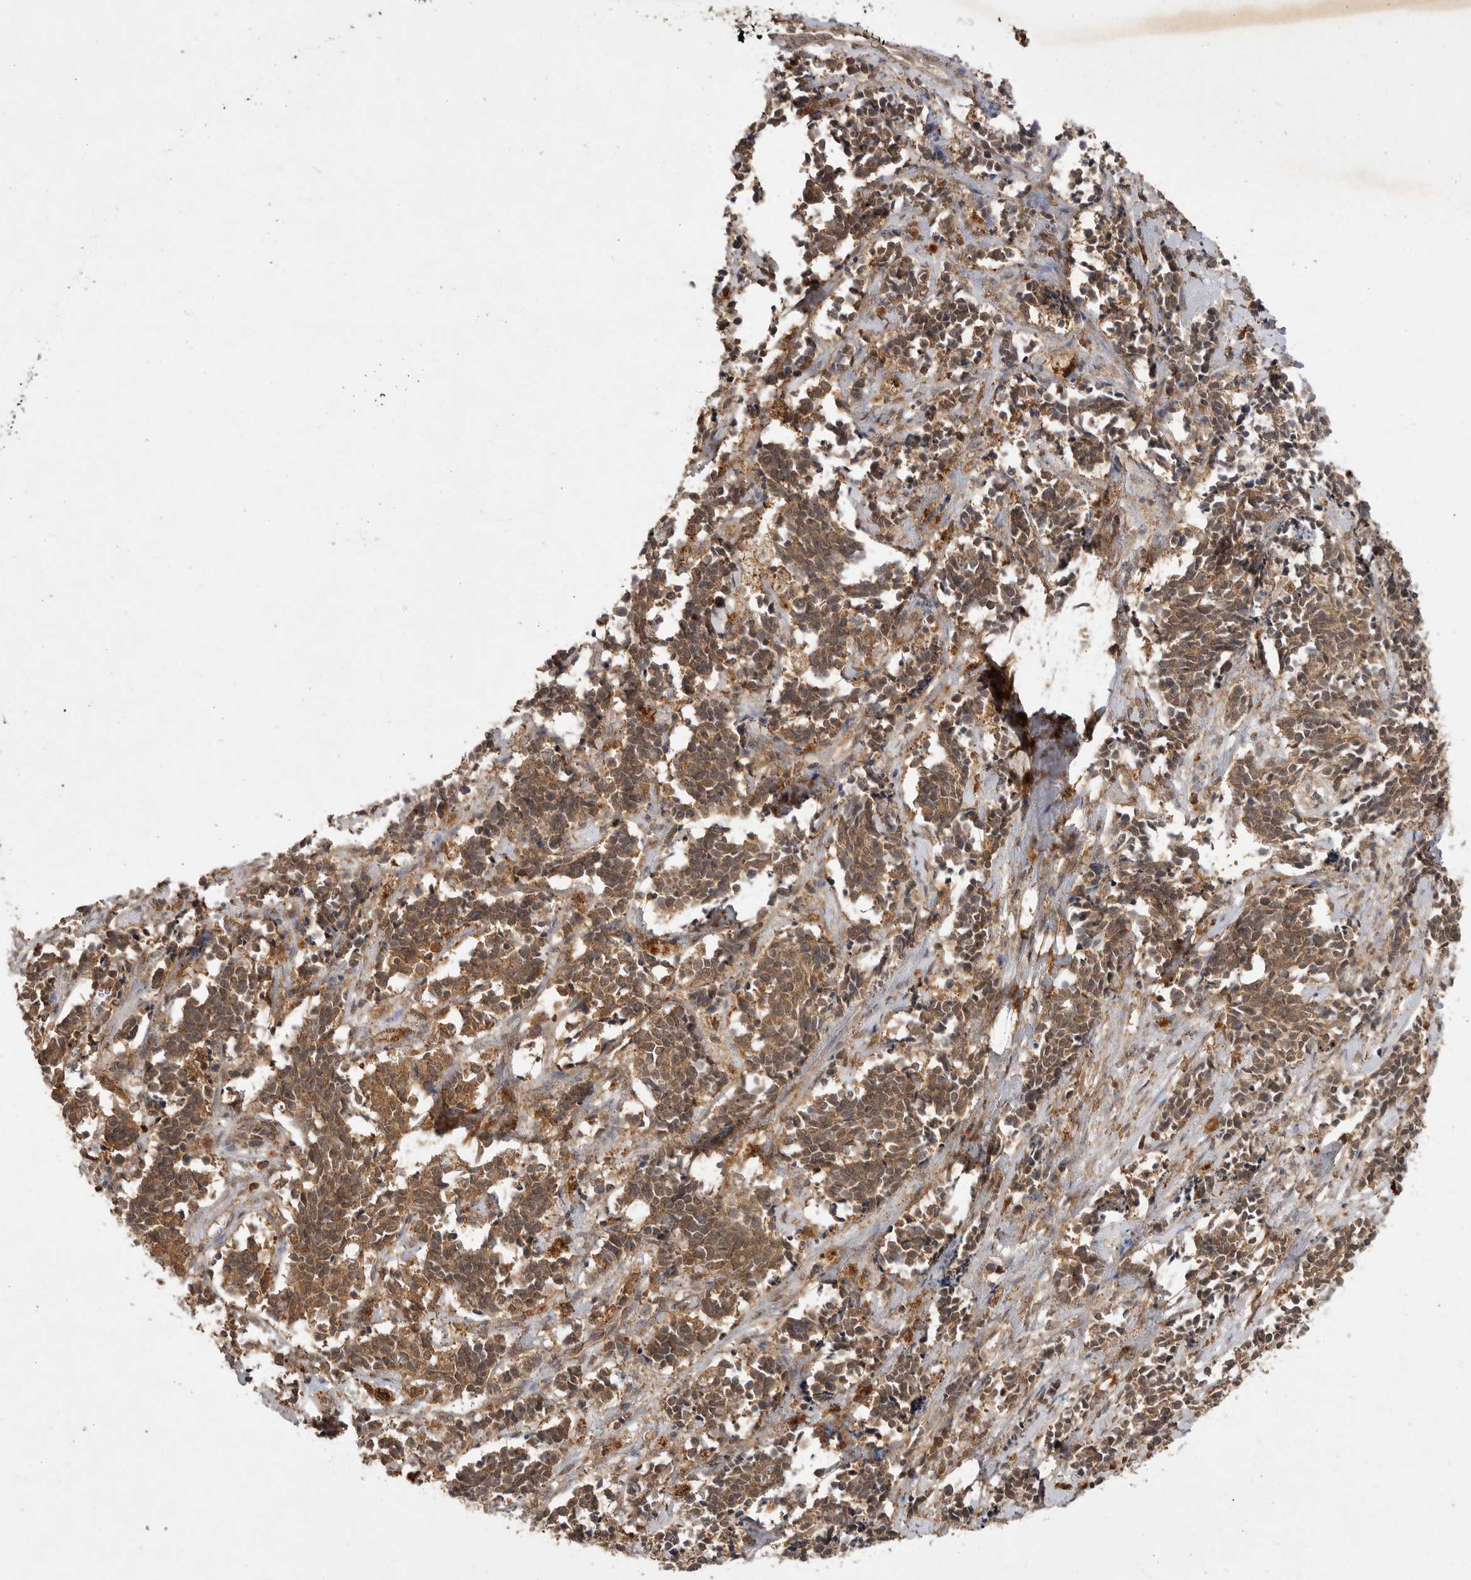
{"staining": {"intensity": "moderate", "quantity": ">75%", "location": "cytoplasmic/membranous,nuclear"}, "tissue": "cervical cancer", "cell_type": "Tumor cells", "image_type": "cancer", "snomed": [{"axis": "morphology", "description": "Normal tissue, NOS"}, {"axis": "morphology", "description": "Squamous cell carcinoma, NOS"}, {"axis": "topography", "description": "Cervix"}], "caption": "Brown immunohistochemical staining in squamous cell carcinoma (cervical) displays moderate cytoplasmic/membranous and nuclear staining in approximately >75% of tumor cells.", "gene": "ICOSLG", "patient": {"sex": "female", "age": 35}}